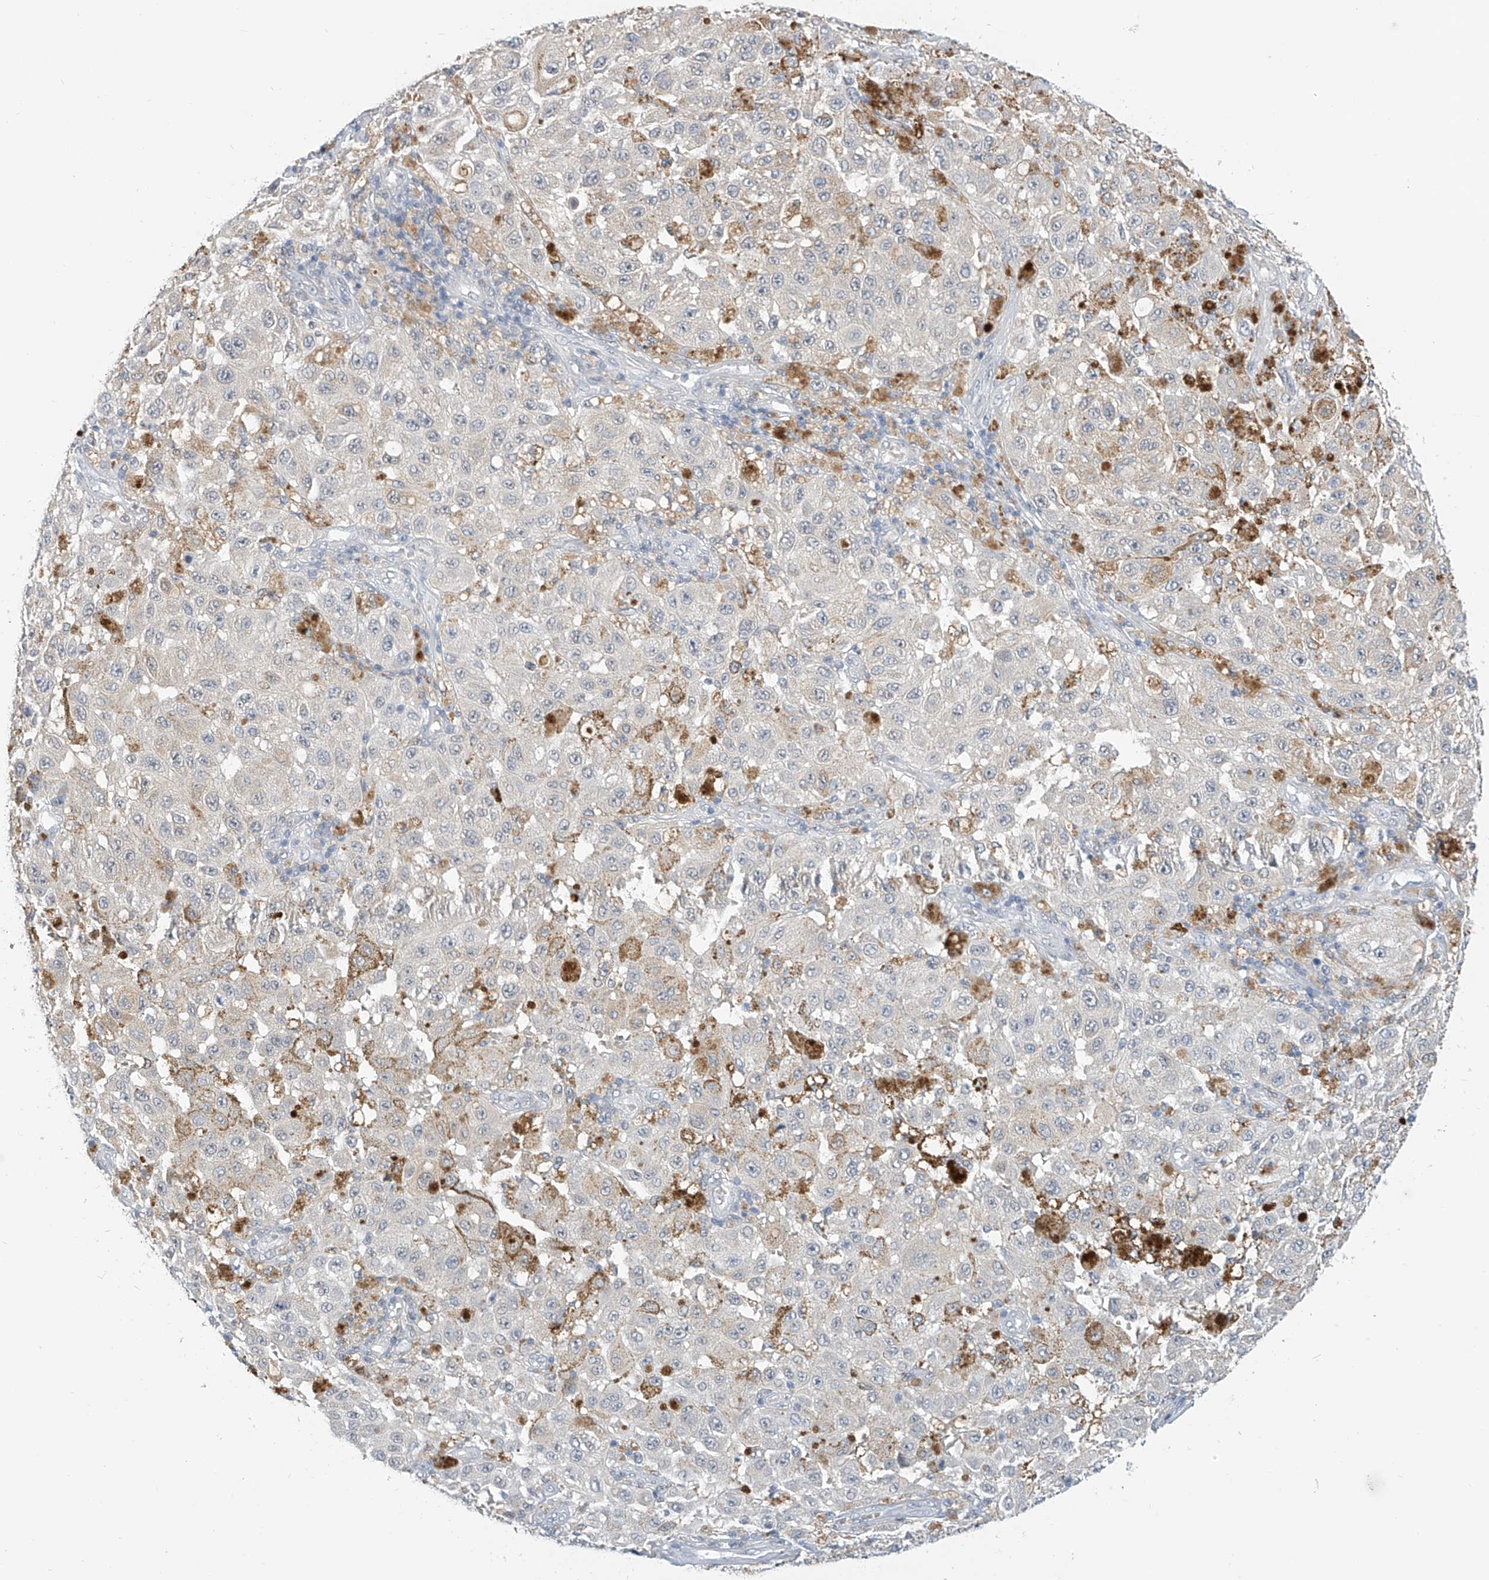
{"staining": {"intensity": "negative", "quantity": "none", "location": "none"}, "tissue": "melanoma", "cell_type": "Tumor cells", "image_type": "cancer", "snomed": [{"axis": "morphology", "description": "Malignant melanoma, NOS"}, {"axis": "topography", "description": "Skin"}], "caption": "Immunohistochemistry of human malignant melanoma reveals no expression in tumor cells.", "gene": "APLF", "patient": {"sex": "female", "age": 64}}